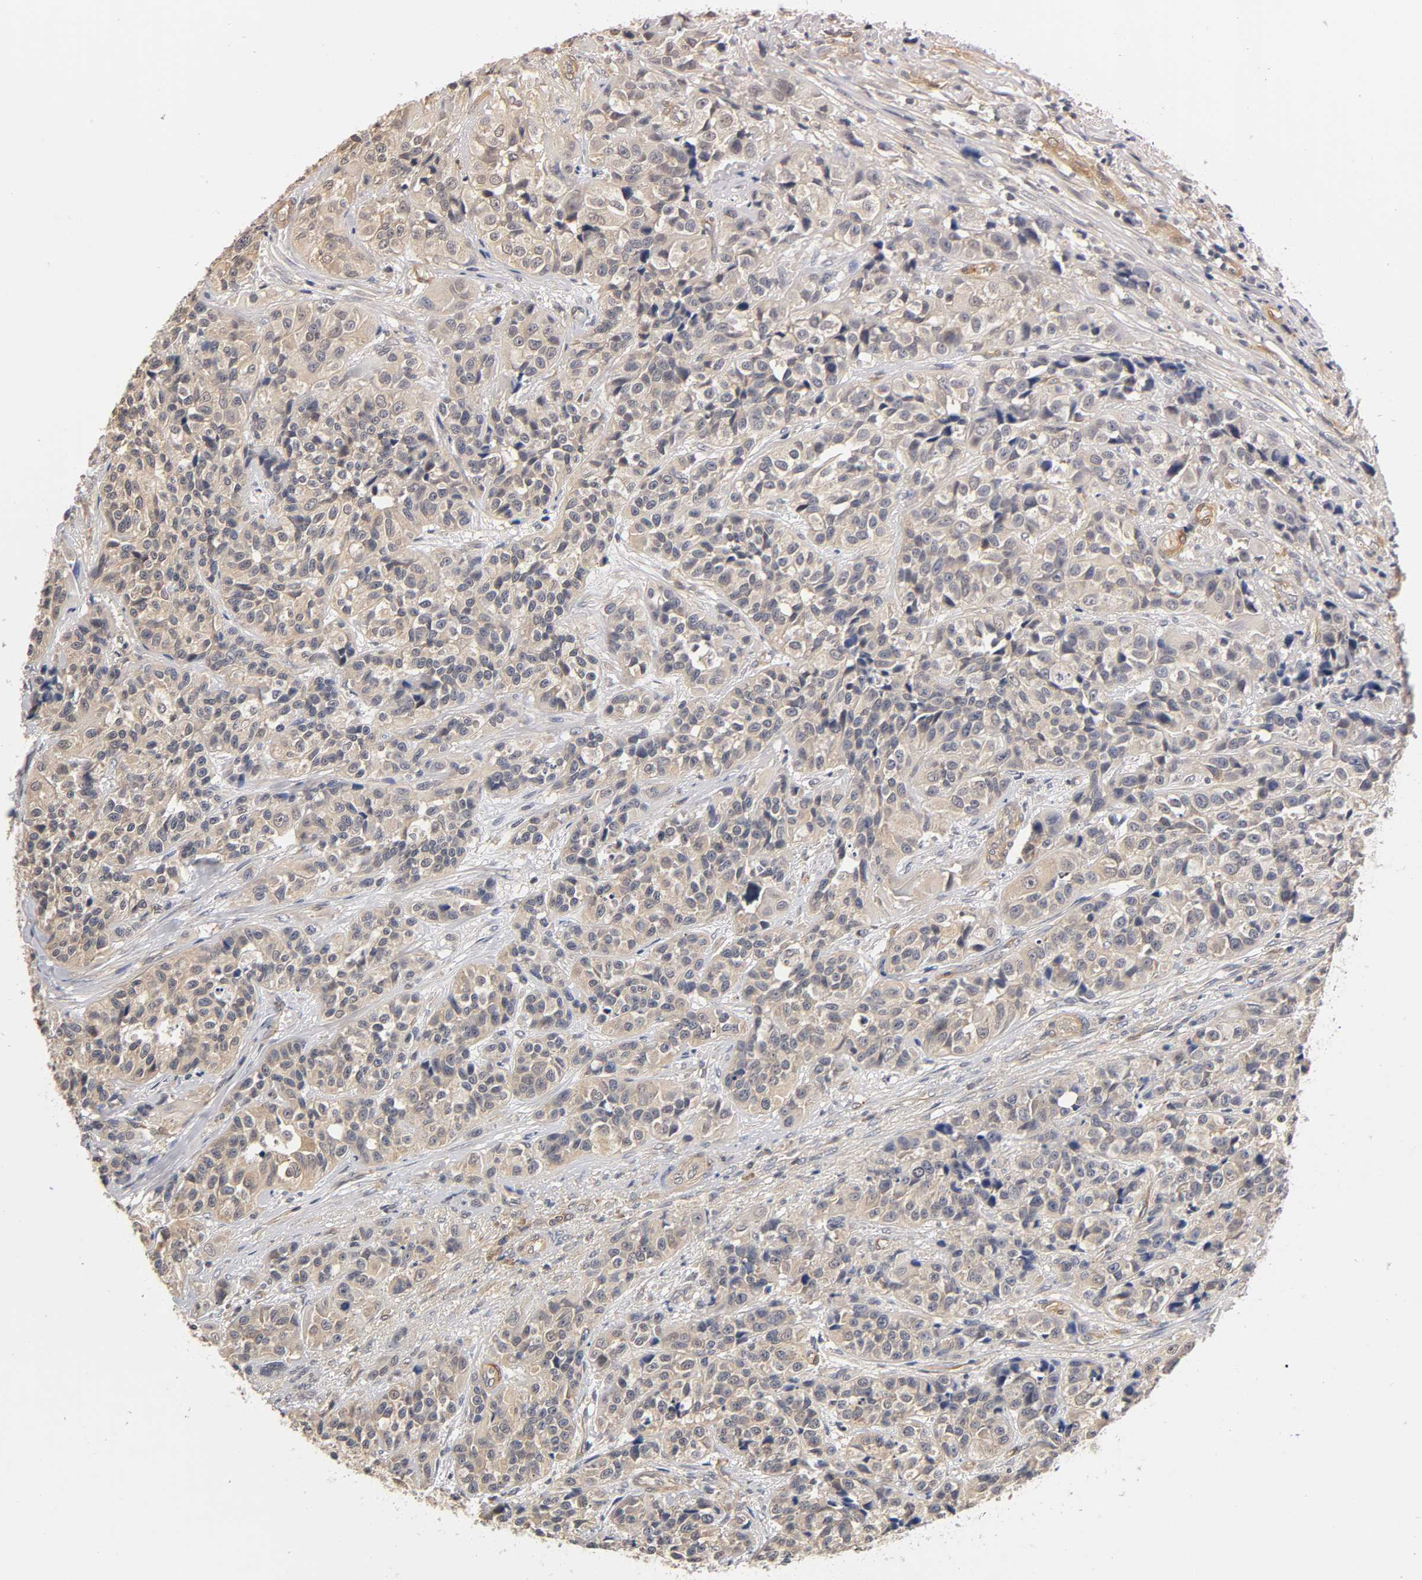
{"staining": {"intensity": "negative", "quantity": "none", "location": "none"}, "tissue": "urothelial cancer", "cell_type": "Tumor cells", "image_type": "cancer", "snomed": [{"axis": "morphology", "description": "Urothelial carcinoma, High grade"}, {"axis": "topography", "description": "Urinary bladder"}], "caption": "Tumor cells are negative for brown protein staining in urothelial carcinoma (high-grade). (Immunohistochemistry (ihc), brightfield microscopy, high magnification).", "gene": "PDE5A", "patient": {"sex": "female", "age": 81}}